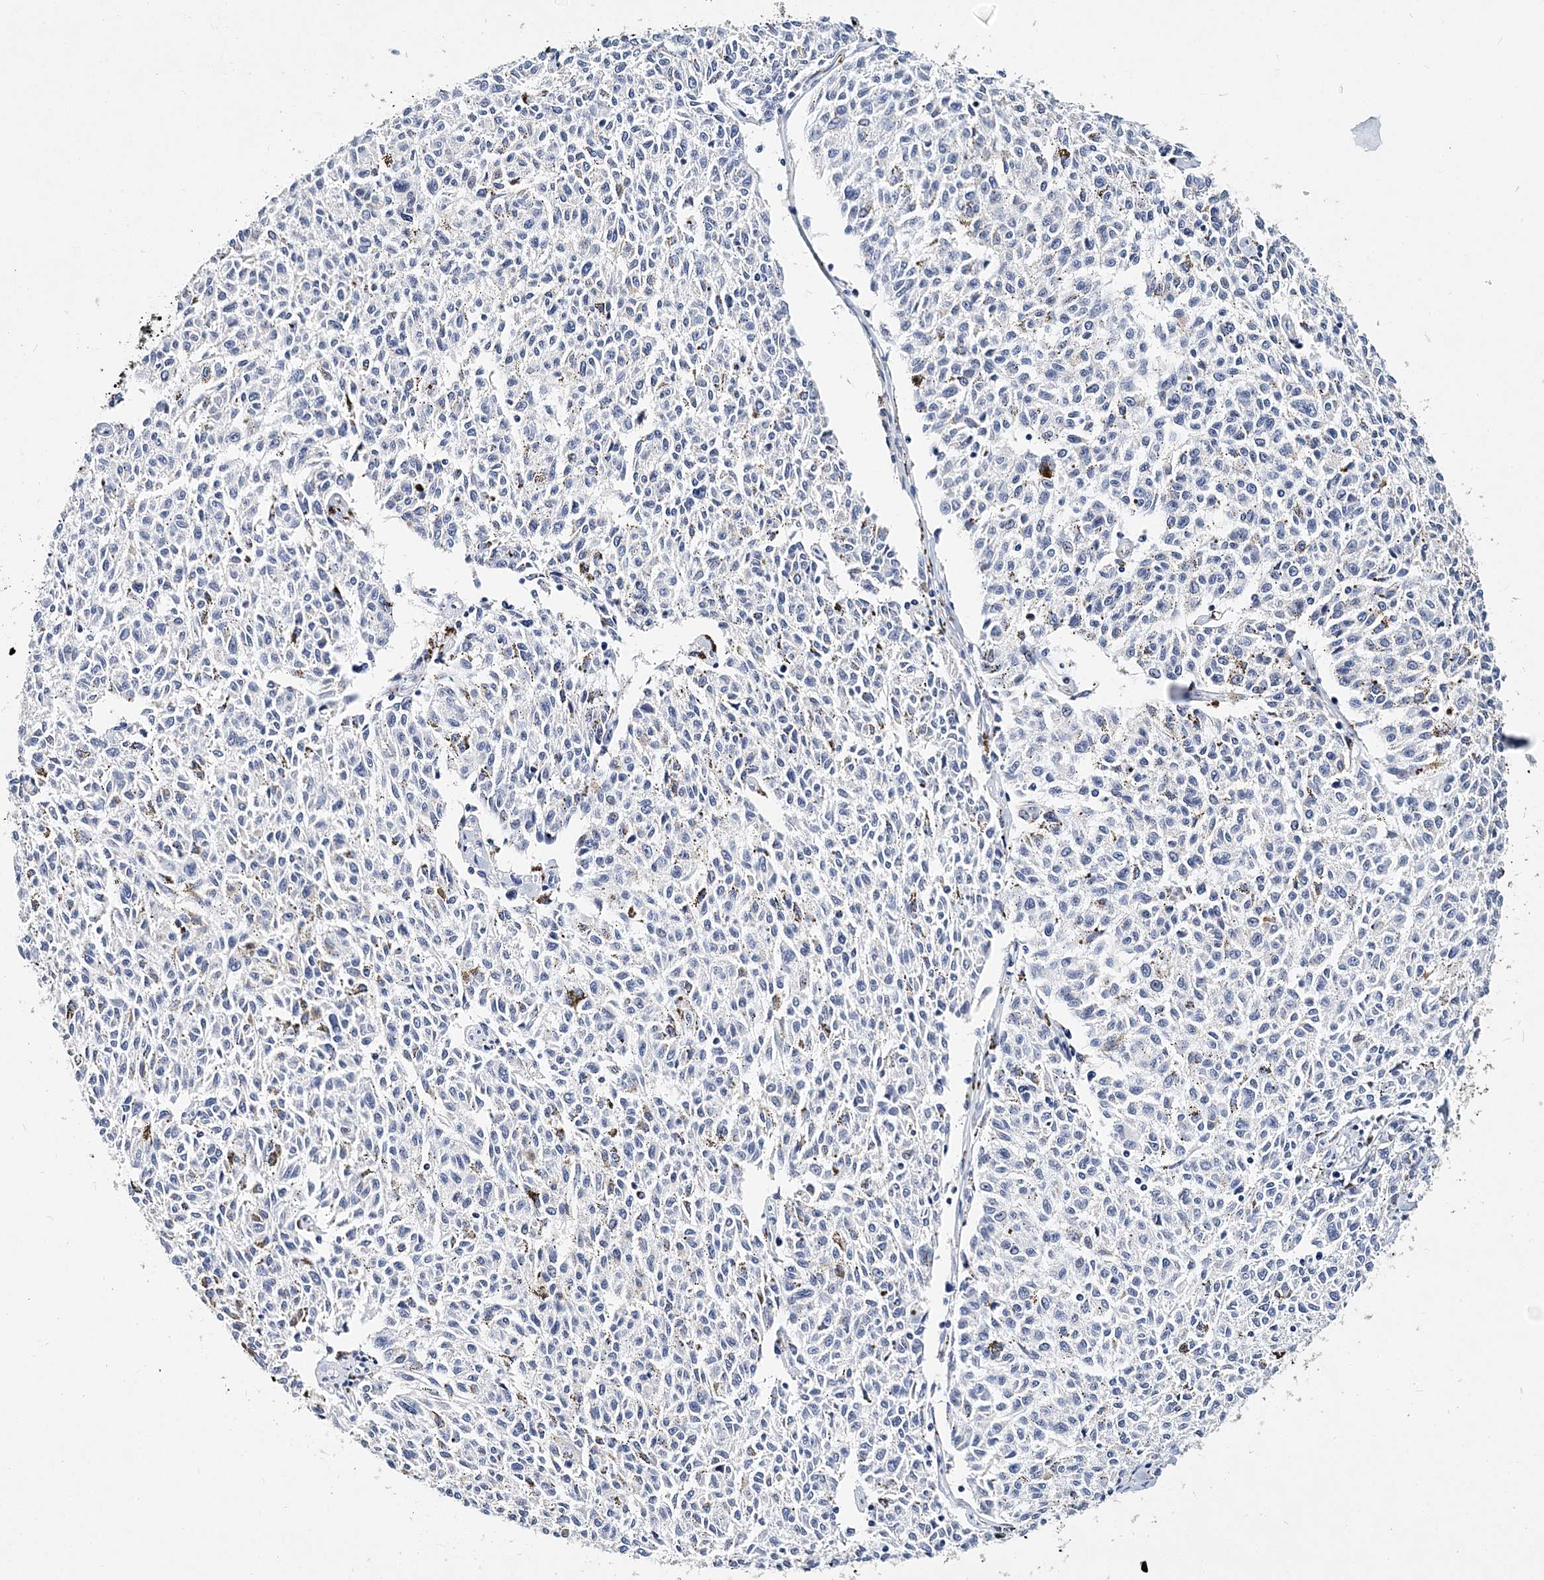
{"staining": {"intensity": "negative", "quantity": "none", "location": "none"}, "tissue": "melanoma", "cell_type": "Tumor cells", "image_type": "cancer", "snomed": [{"axis": "morphology", "description": "Malignant melanoma, NOS"}, {"axis": "topography", "description": "Skin"}], "caption": "A histopathology image of melanoma stained for a protein reveals no brown staining in tumor cells.", "gene": "ITGA2B", "patient": {"sex": "female", "age": 72}}